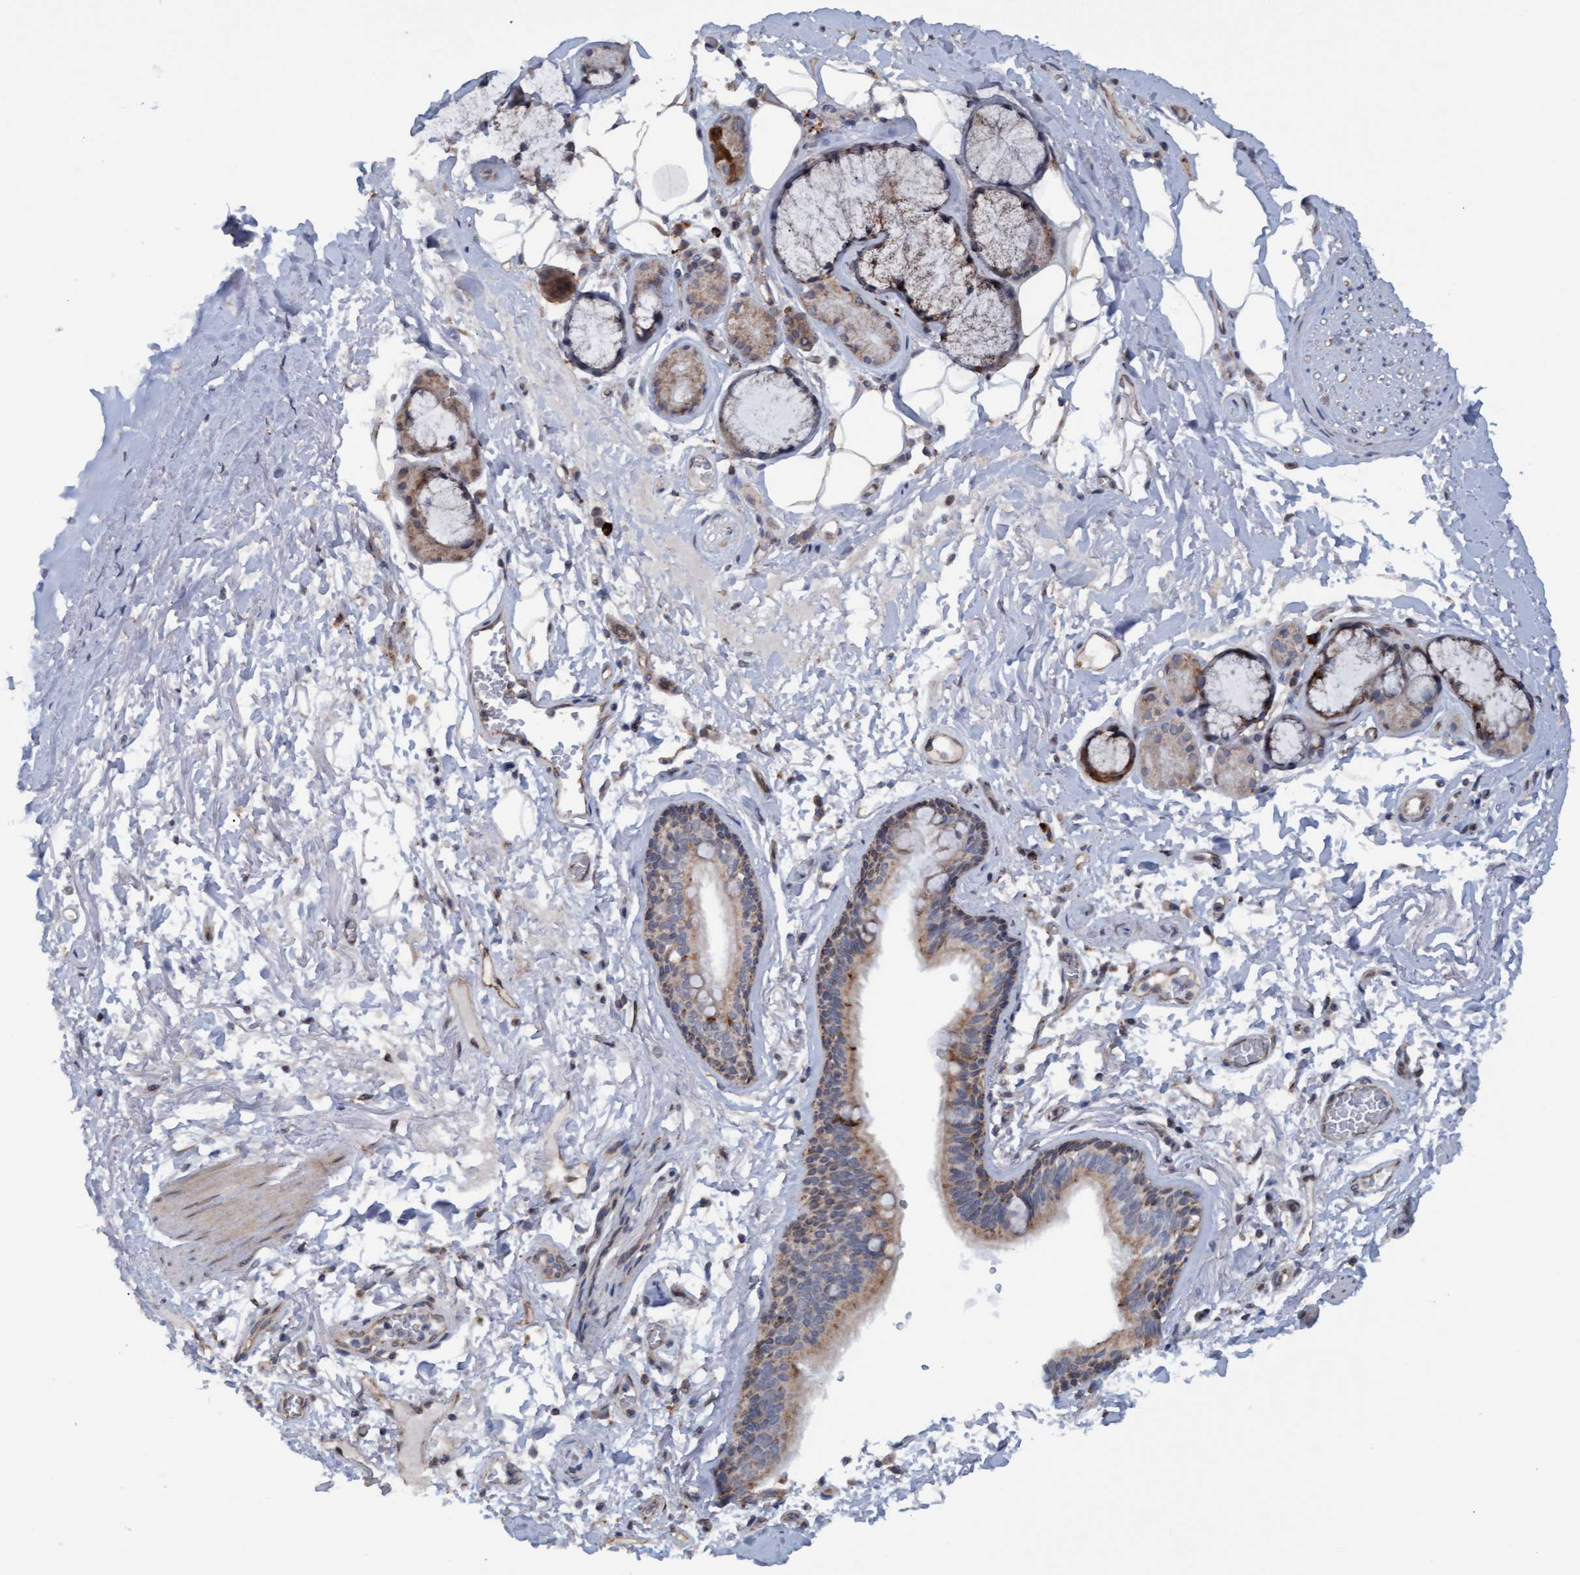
{"staining": {"intensity": "weak", "quantity": ">75%", "location": "cytoplasmic/membranous"}, "tissue": "bronchus", "cell_type": "Respiratory epithelial cells", "image_type": "normal", "snomed": [{"axis": "morphology", "description": "Normal tissue, NOS"}, {"axis": "topography", "description": "Cartilage tissue"}], "caption": "IHC image of normal bronchus: human bronchus stained using immunohistochemistry demonstrates low levels of weak protein expression localized specifically in the cytoplasmic/membranous of respiratory epithelial cells, appearing as a cytoplasmic/membranous brown color.", "gene": "MGLL", "patient": {"sex": "female", "age": 63}}